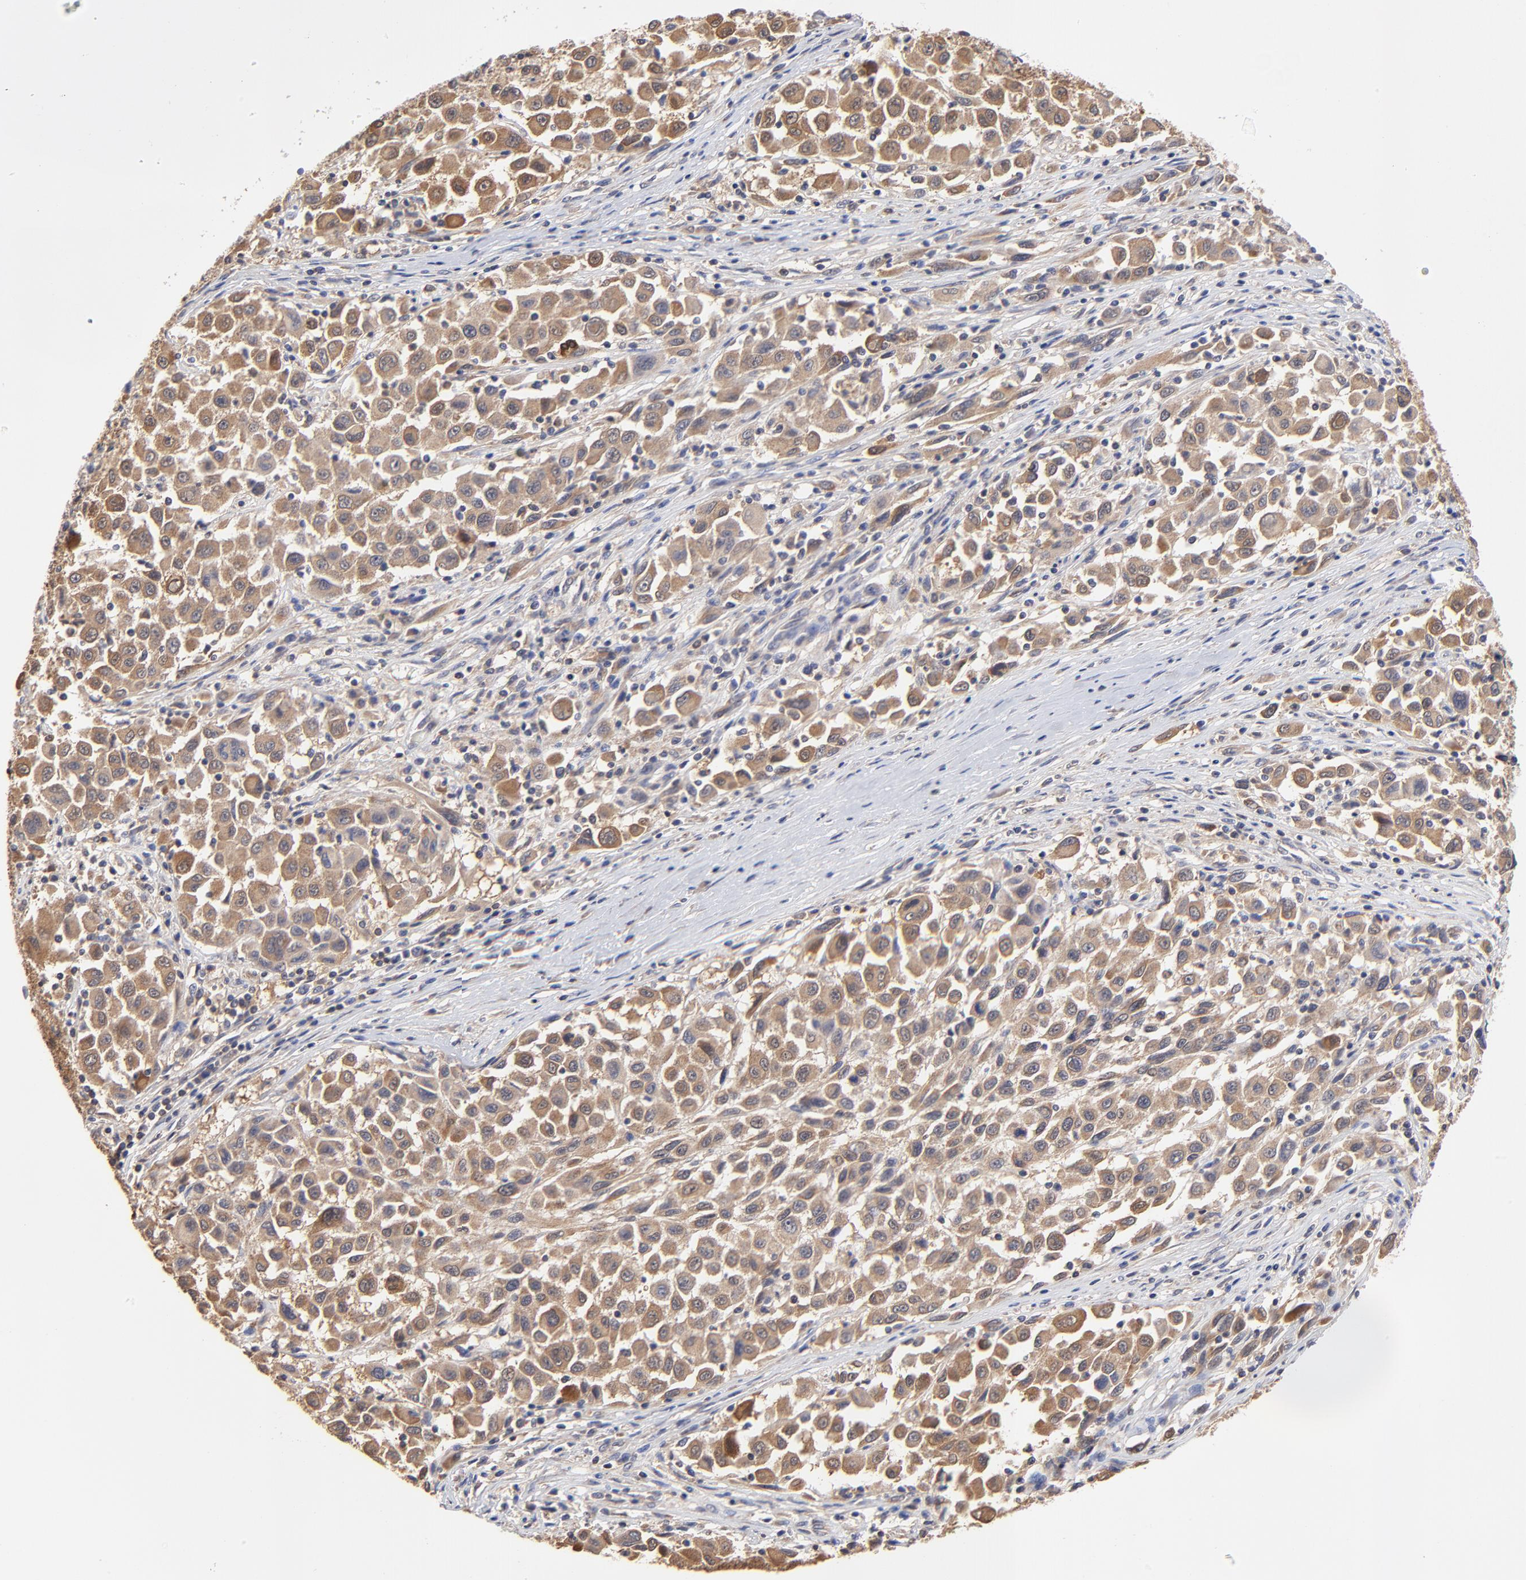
{"staining": {"intensity": "weak", "quantity": ">75%", "location": "cytoplasmic/membranous"}, "tissue": "melanoma", "cell_type": "Tumor cells", "image_type": "cancer", "snomed": [{"axis": "morphology", "description": "Malignant melanoma, Metastatic site"}, {"axis": "topography", "description": "Lymph node"}], "caption": "Protein expression by immunohistochemistry (IHC) shows weak cytoplasmic/membranous positivity in approximately >75% of tumor cells in malignant melanoma (metastatic site).", "gene": "PCMT1", "patient": {"sex": "male", "age": 61}}